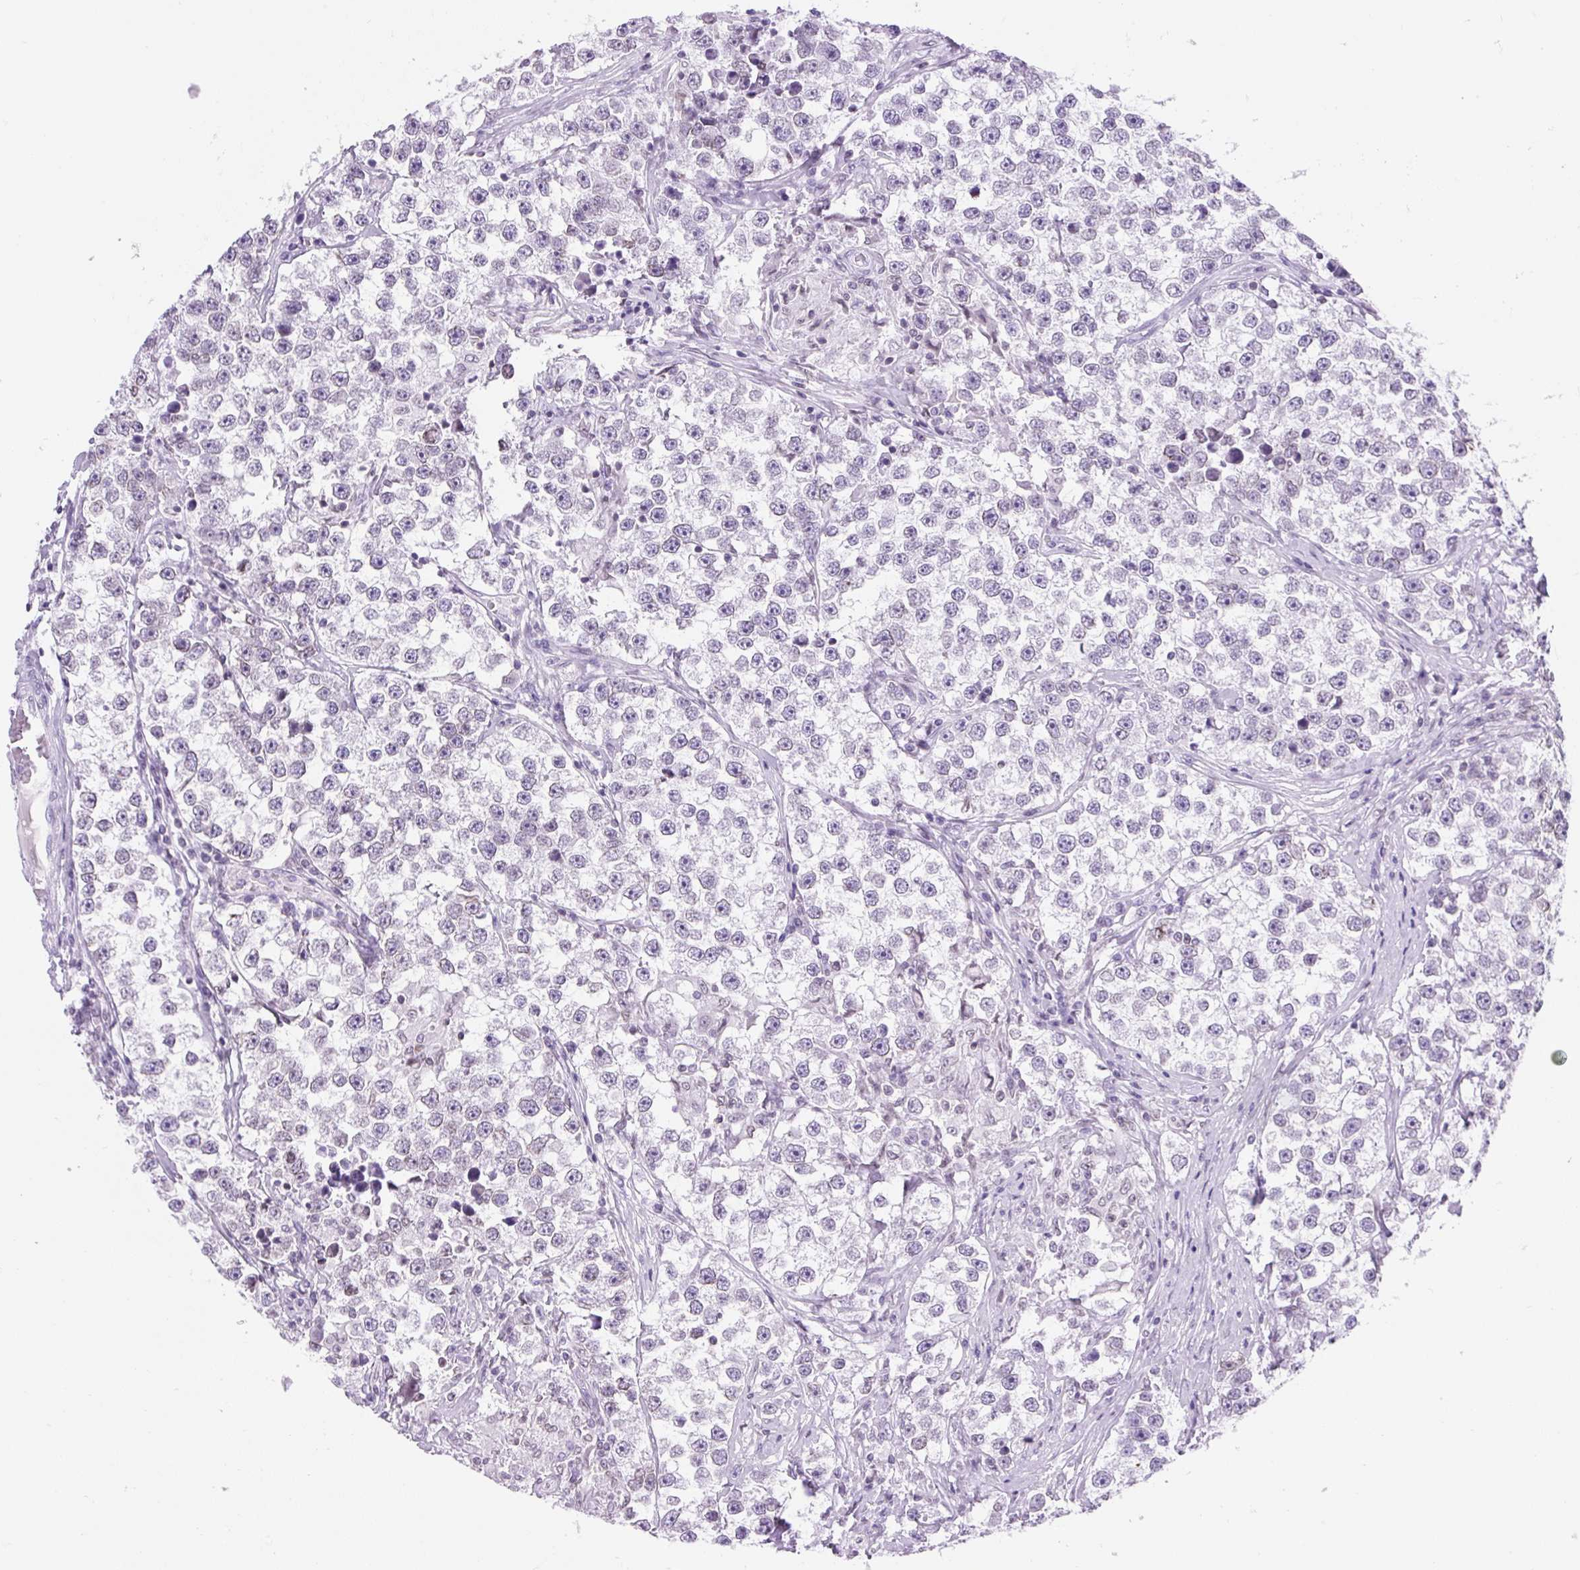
{"staining": {"intensity": "negative", "quantity": "none", "location": "none"}, "tissue": "testis cancer", "cell_type": "Tumor cells", "image_type": "cancer", "snomed": [{"axis": "morphology", "description": "Seminoma, NOS"}, {"axis": "topography", "description": "Testis"}], "caption": "A photomicrograph of human testis seminoma is negative for staining in tumor cells.", "gene": "VPREB1", "patient": {"sex": "male", "age": 46}}